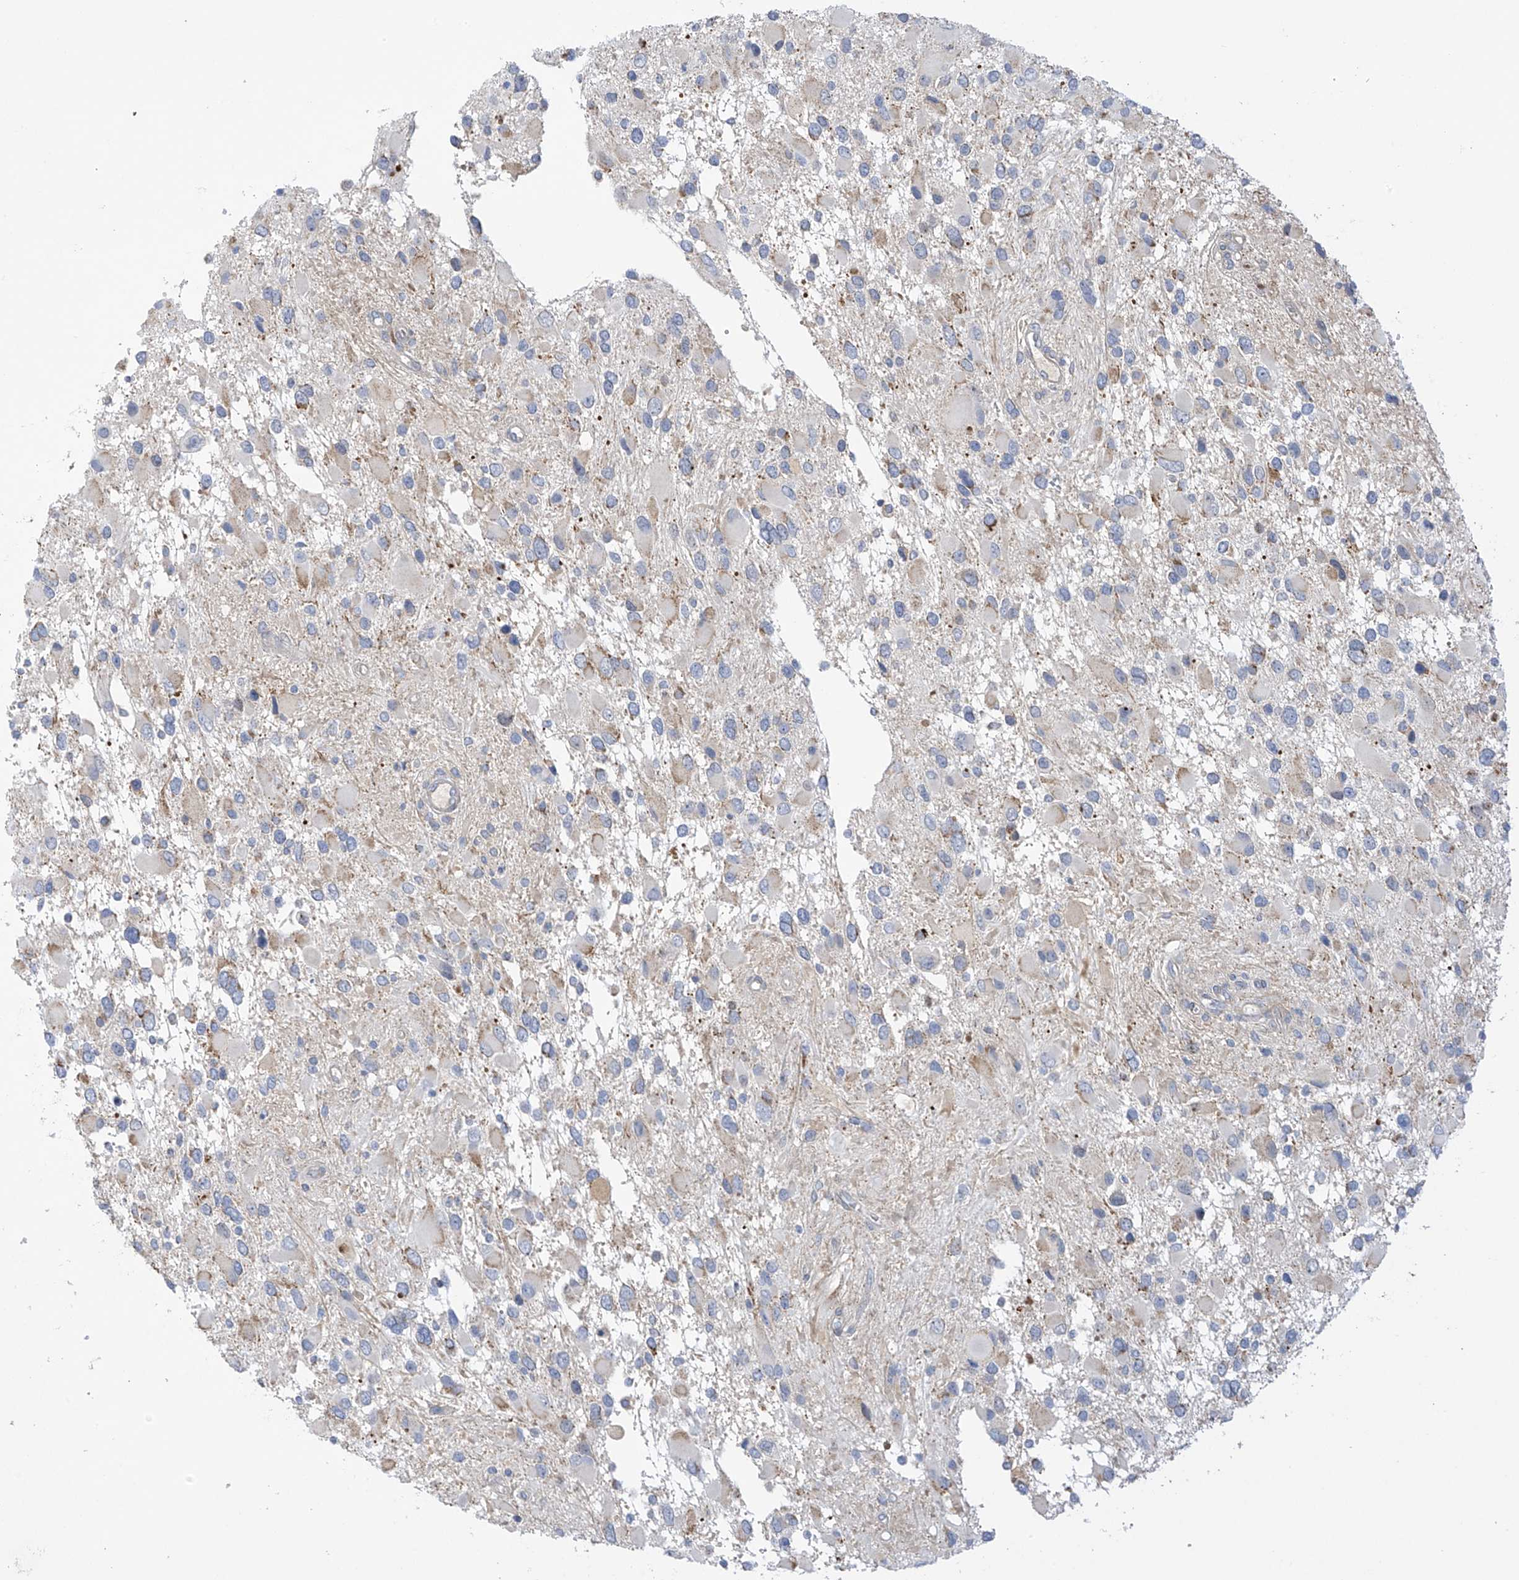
{"staining": {"intensity": "negative", "quantity": "none", "location": "none"}, "tissue": "glioma", "cell_type": "Tumor cells", "image_type": "cancer", "snomed": [{"axis": "morphology", "description": "Glioma, malignant, High grade"}, {"axis": "topography", "description": "Brain"}], "caption": "Immunohistochemistry of glioma reveals no expression in tumor cells.", "gene": "METTL18", "patient": {"sex": "male", "age": 53}}